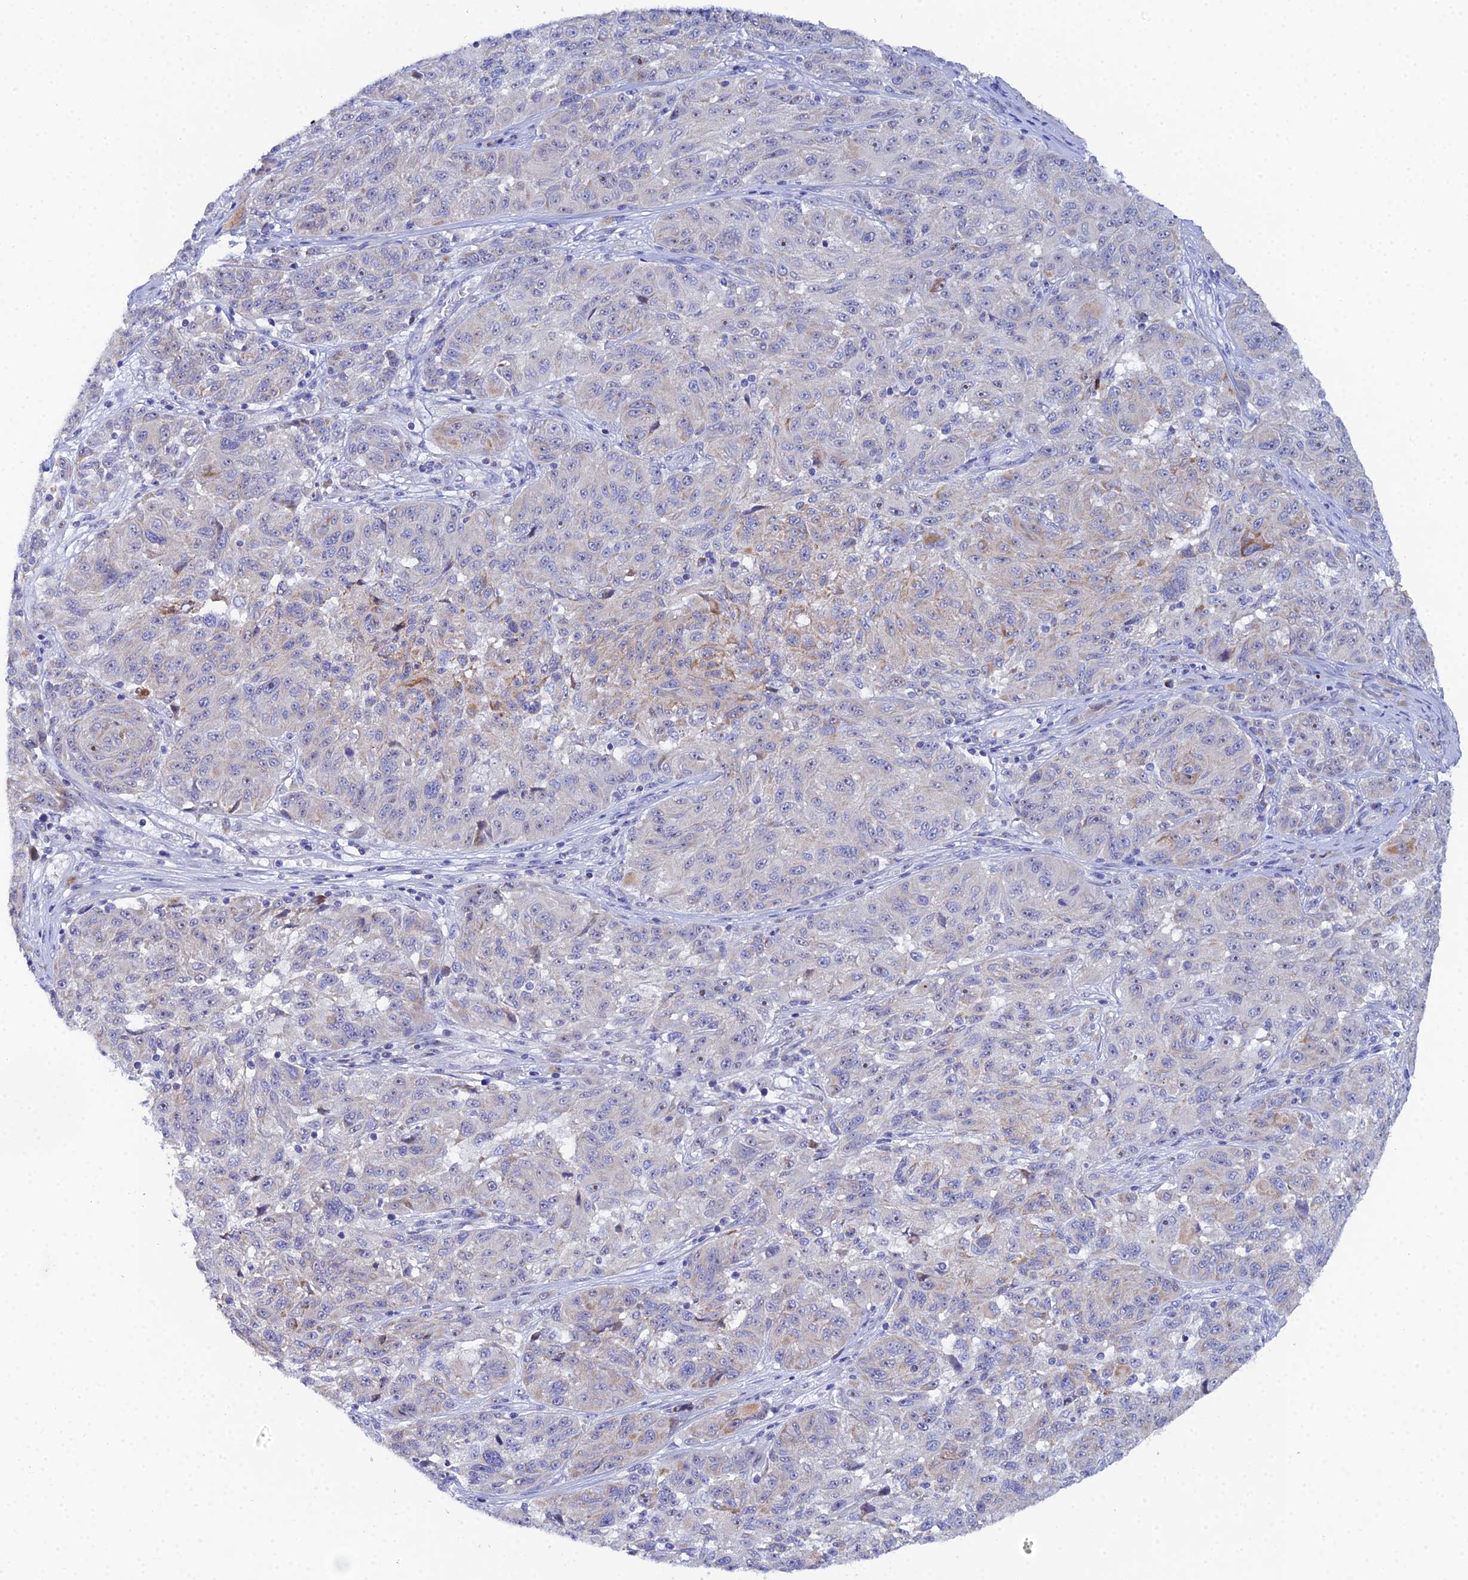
{"staining": {"intensity": "weak", "quantity": "<25%", "location": "cytoplasmic/membranous"}, "tissue": "melanoma", "cell_type": "Tumor cells", "image_type": "cancer", "snomed": [{"axis": "morphology", "description": "Malignant melanoma, NOS"}, {"axis": "topography", "description": "Skin"}], "caption": "The histopathology image reveals no staining of tumor cells in malignant melanoma.", "gene": "PLPP4", "patient": {"sex": "male", "age": 53}}